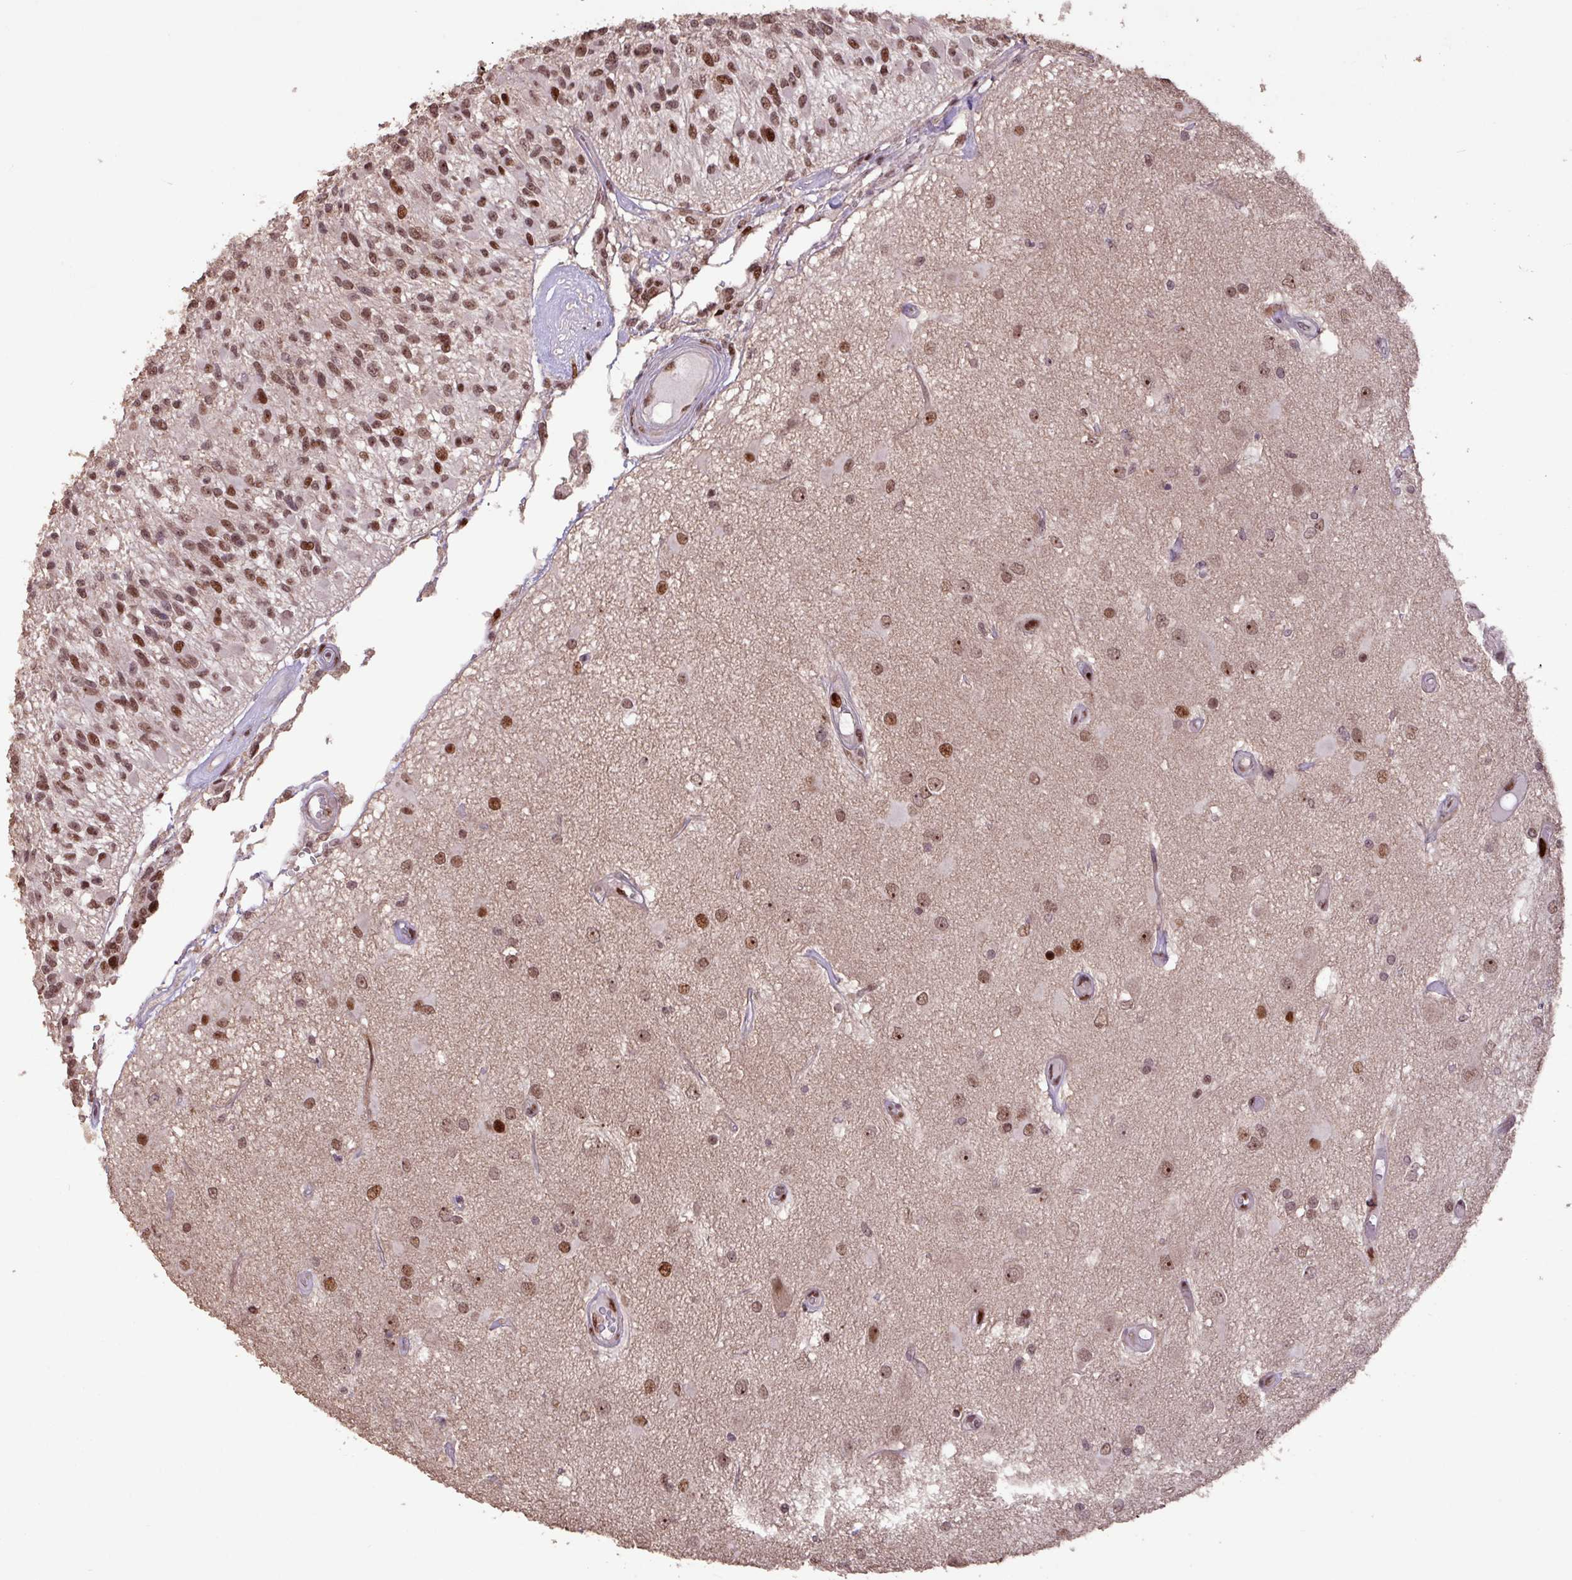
{"staining": {"intensity": "moderate", "quantity": ">75%", "location": "nuclear"}, "tissue": "glioma", "cell_type": "Tumor cells", "image_type": "cancer", "snomed": [{"axis": "morphology", "description": "Glioma, malignant, High grade"}, {"axis": "morphology", "description": "Glioblastoma, NOS"}, {"axis": "topography", "description": "Brain"}], "caption": "A brown stain labels moderate nuclear expression of a protein in human glioma tumor cells. The protein is stained brown, and the nuclei are stained in blue (DAB IHC with brightfield microscopy, high magnification).", "gene": "ZNF709", "patient": {"sex": "male", "age": 60}}